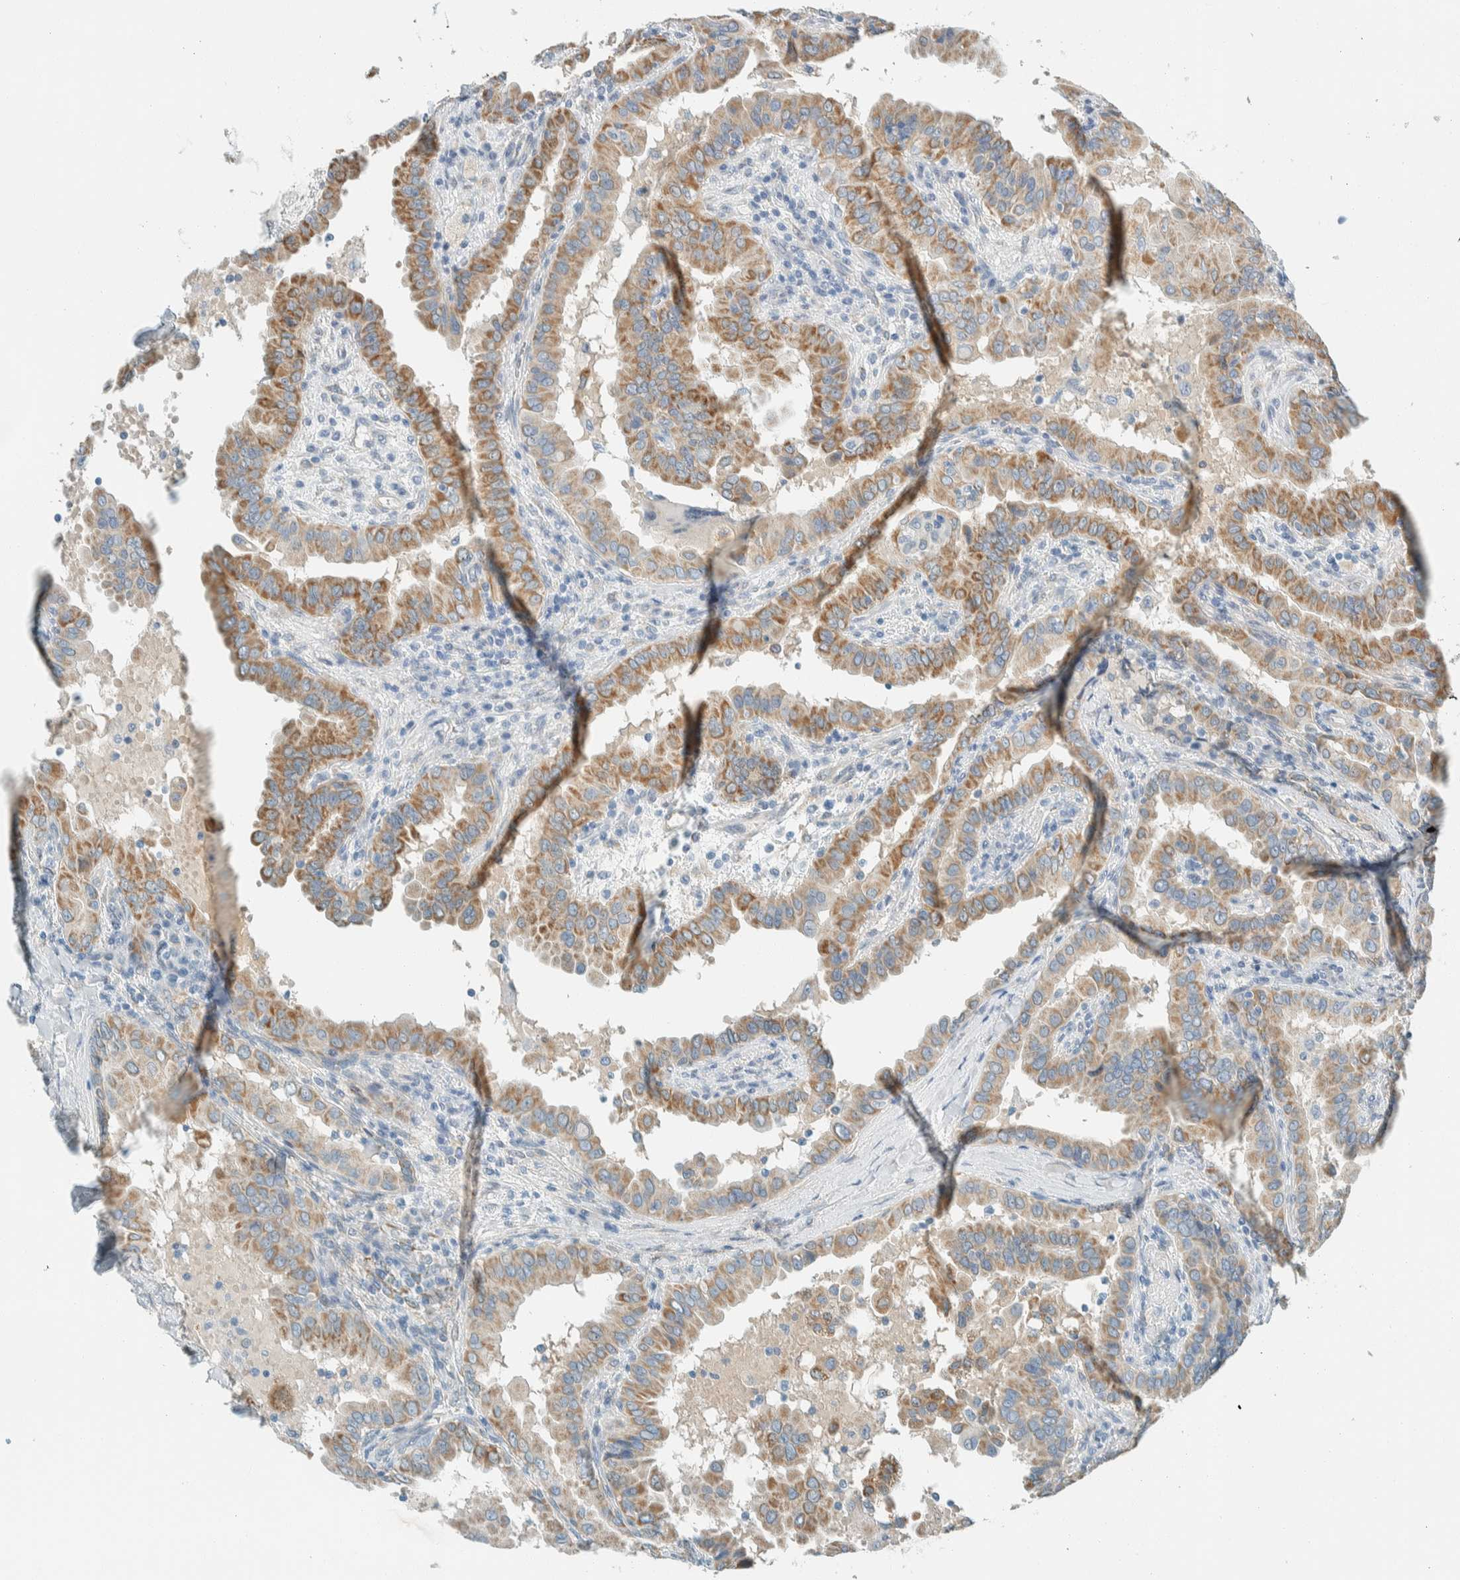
{"staining": {"intensity": "moderate", "quantity": ">75%", "location": "cytoplasmic/membranous"}, "tissue": "thyroid cancer", "cell_type": "Tumor cells", "image_type": "cancer", "snomed": [{"axis": "morphology", "description": "Papillary adenocarcinoma, NOS"}, {"axis": "topography", "description": "Thyroid gland"}], "caption": "The image displays a brown stain indicating the presence of a protein in the cytoplasmic/membranous of tumor cells in thyroid cancer (papillary adenocarcinoma). Using DAB (brown) and hematoxylin (blue) stains, captured at high magnification using brightfield microscopy.", "gene": "ALDH7A1", "patient": {"sex": "male", "age": 33}}